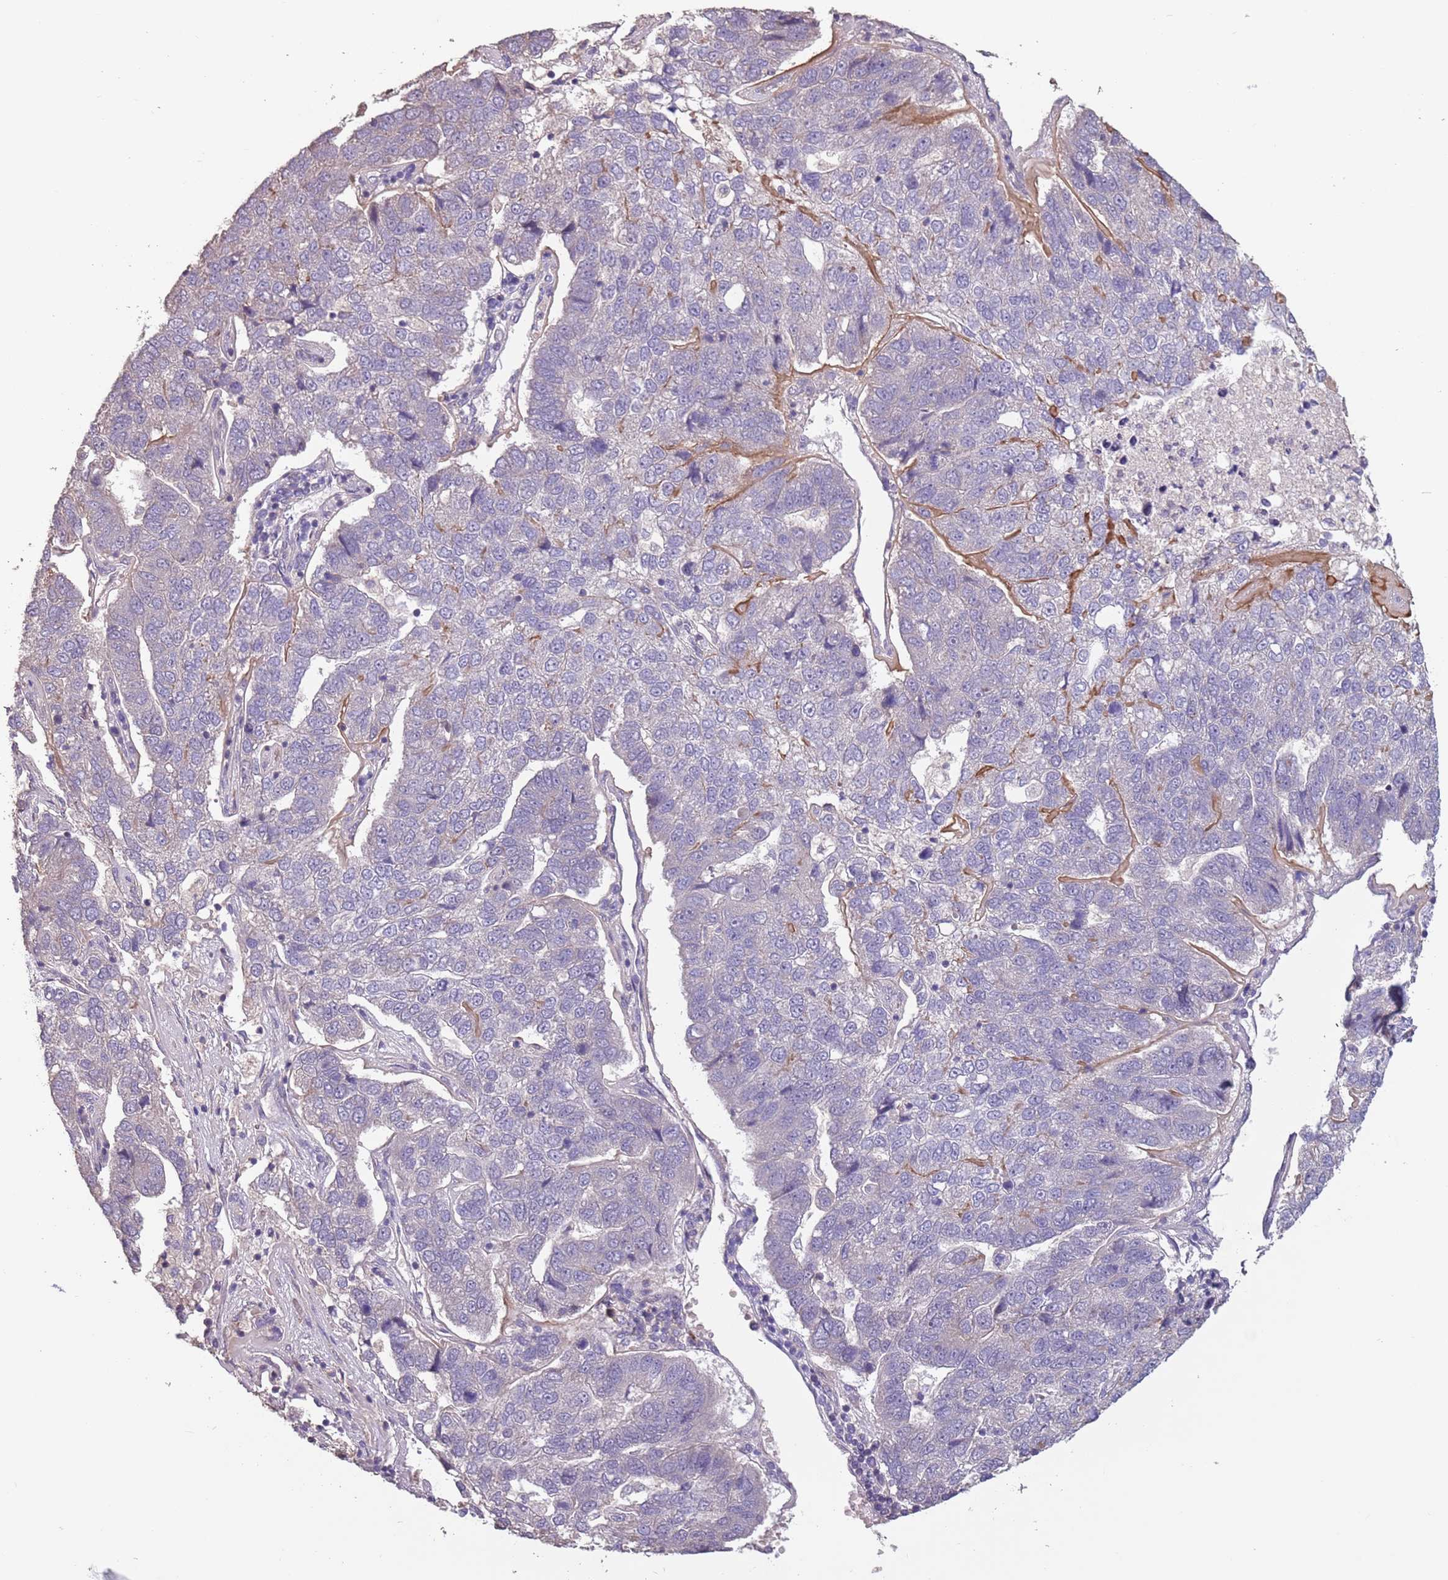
{"staining": {"intensity": "negative", "quantity": "none", "location": "none"}, "tissue": "pancreatic cancer", "cell_type": "Tumor cells", "image_type": "cancer", "snomed": [{"axis": "morphology", "description": "Adenocarcinoma, NOS"}, {"axis": "topography", "description": "Pancreas"}], "caption": "IHC micrograph of neoplastic tissue: human adenocarcinoma (pancreatic) stained with DAB (3,3'-diaminobenzidine) demonstrates no significant protein positivity in tumor cells. (DAB immunohistochemistry (IHC) with hematoxylin counter stain).", "gene": "MBD3L1", "patient": {"sex": "female", "age": 61}}